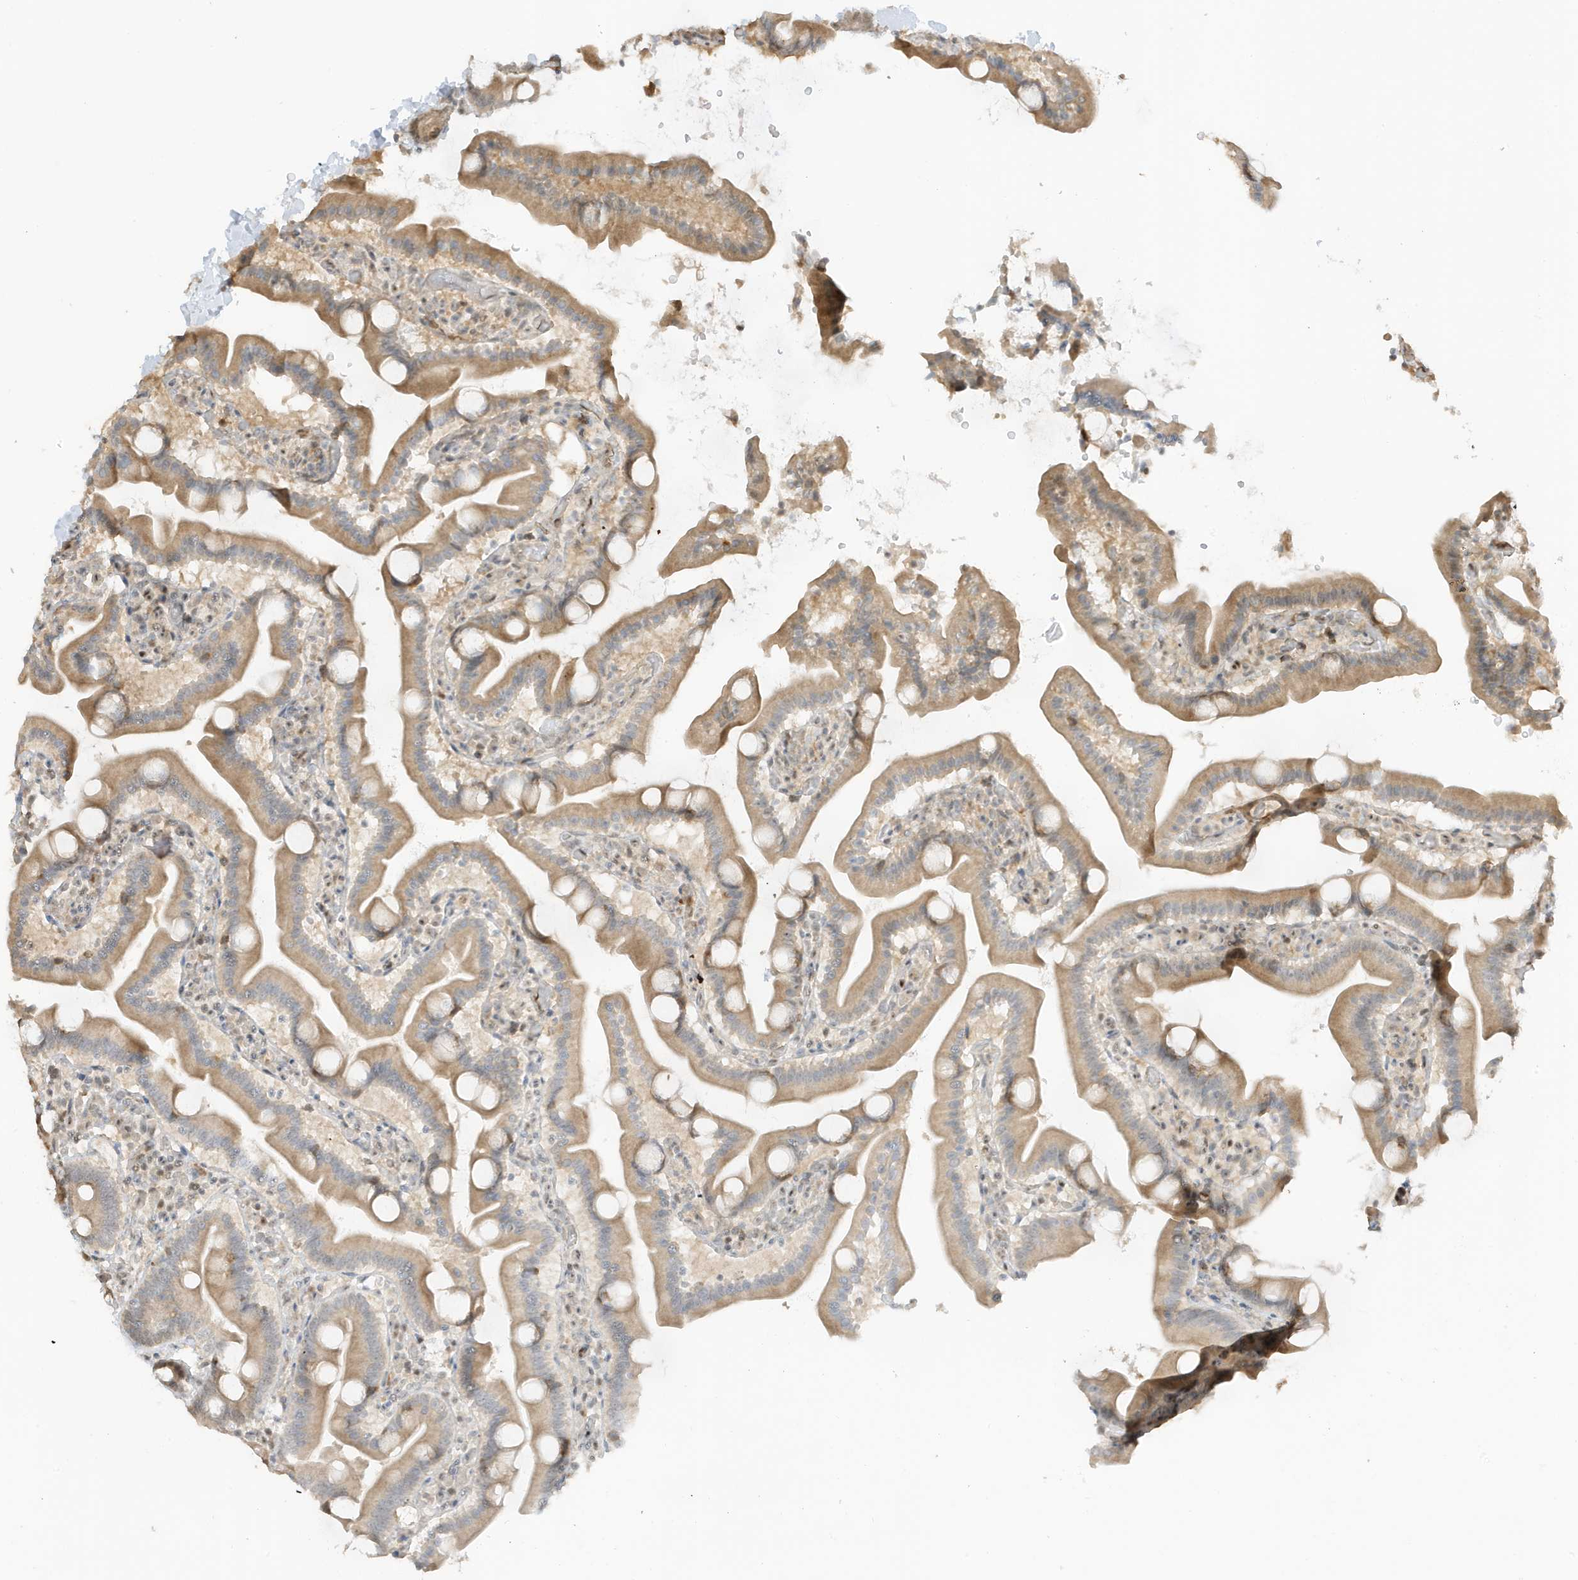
{"staining": {"intensity": "moderate", "quantity": "25%-75%", "location": "cytoplasmic/membranous"}, "tissue": "duodenum", "cell_type": "Glandular cells", "image_type": "normal", "snomed": [{"axis": "morphology", "description": "Normal tissue, NOS"}, {"axis": "topography", "description": "Duodenum"}], "caption": "Human duodenum stained for a protein (brown) demonstrates moderate cytoplasmic/membranous positive positivity in about 25%-75% of glandular cells.", "gene": "ZBTB41", "patient": {"sex": "male", "age": 55}}